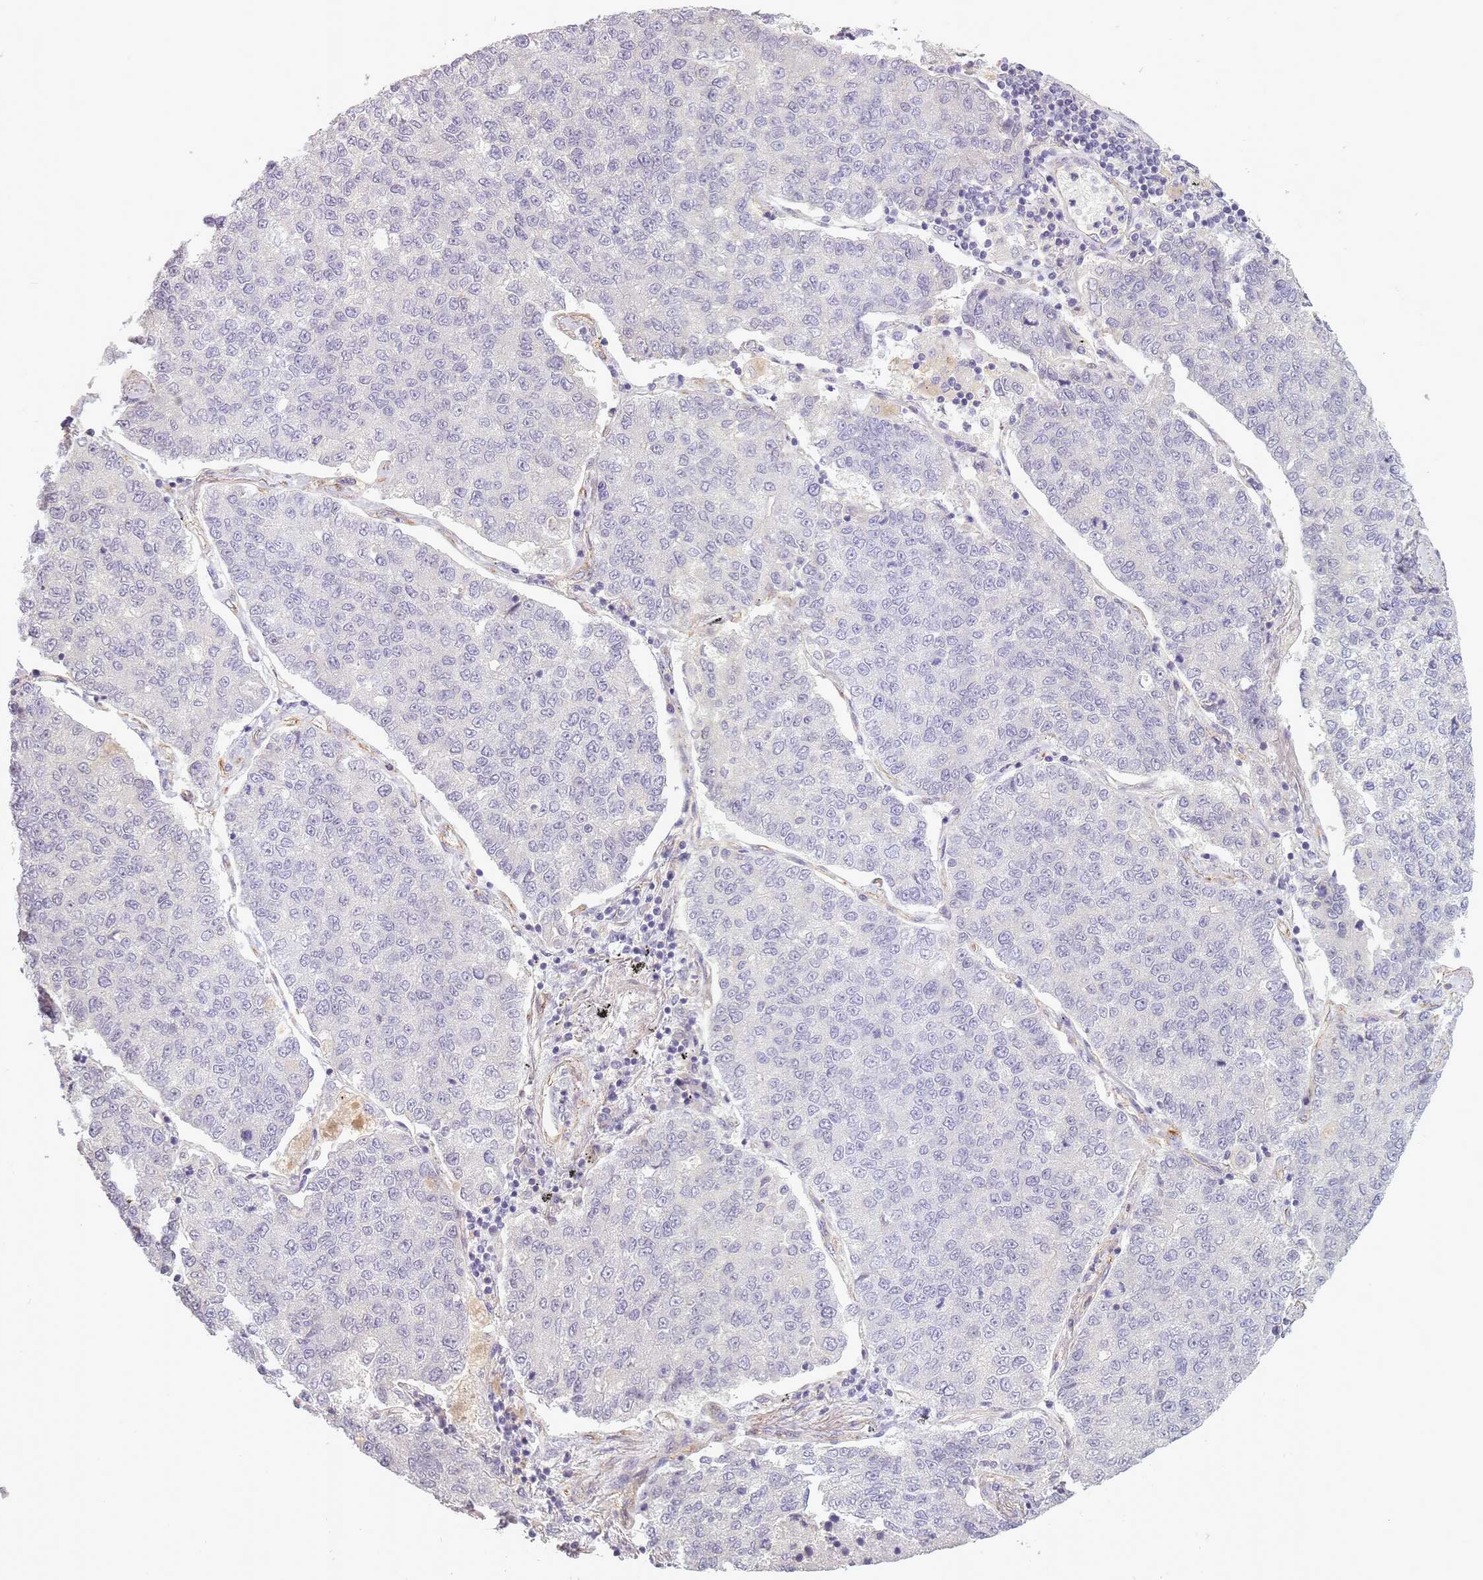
{"staining": {"intensity": "negative", "quantity": "none", "location": "none"}, "tissue": "lung cancer", "cell_type": "Tumor cells", "image_type": "cancer", "snomed": [{"axis": "morphology", "description": "Adenocarcinoma, NOS"}, {"axis": "topography", "description": "Lung"}], "caption": "This is a histopathology image of immunohistochemistry (IHC) staining of lung cancer (adenocarcinoma), which shows no expression in tumor cells. (Stains: DAB (3,3'-diaminobenzidine) immunohistochemistry with hematoxylin counter stain, Microscopy: brightfield microscopy at high magnification).", "gene": "SLC8A2", "patient": {"sex": "male", "age": 49}}